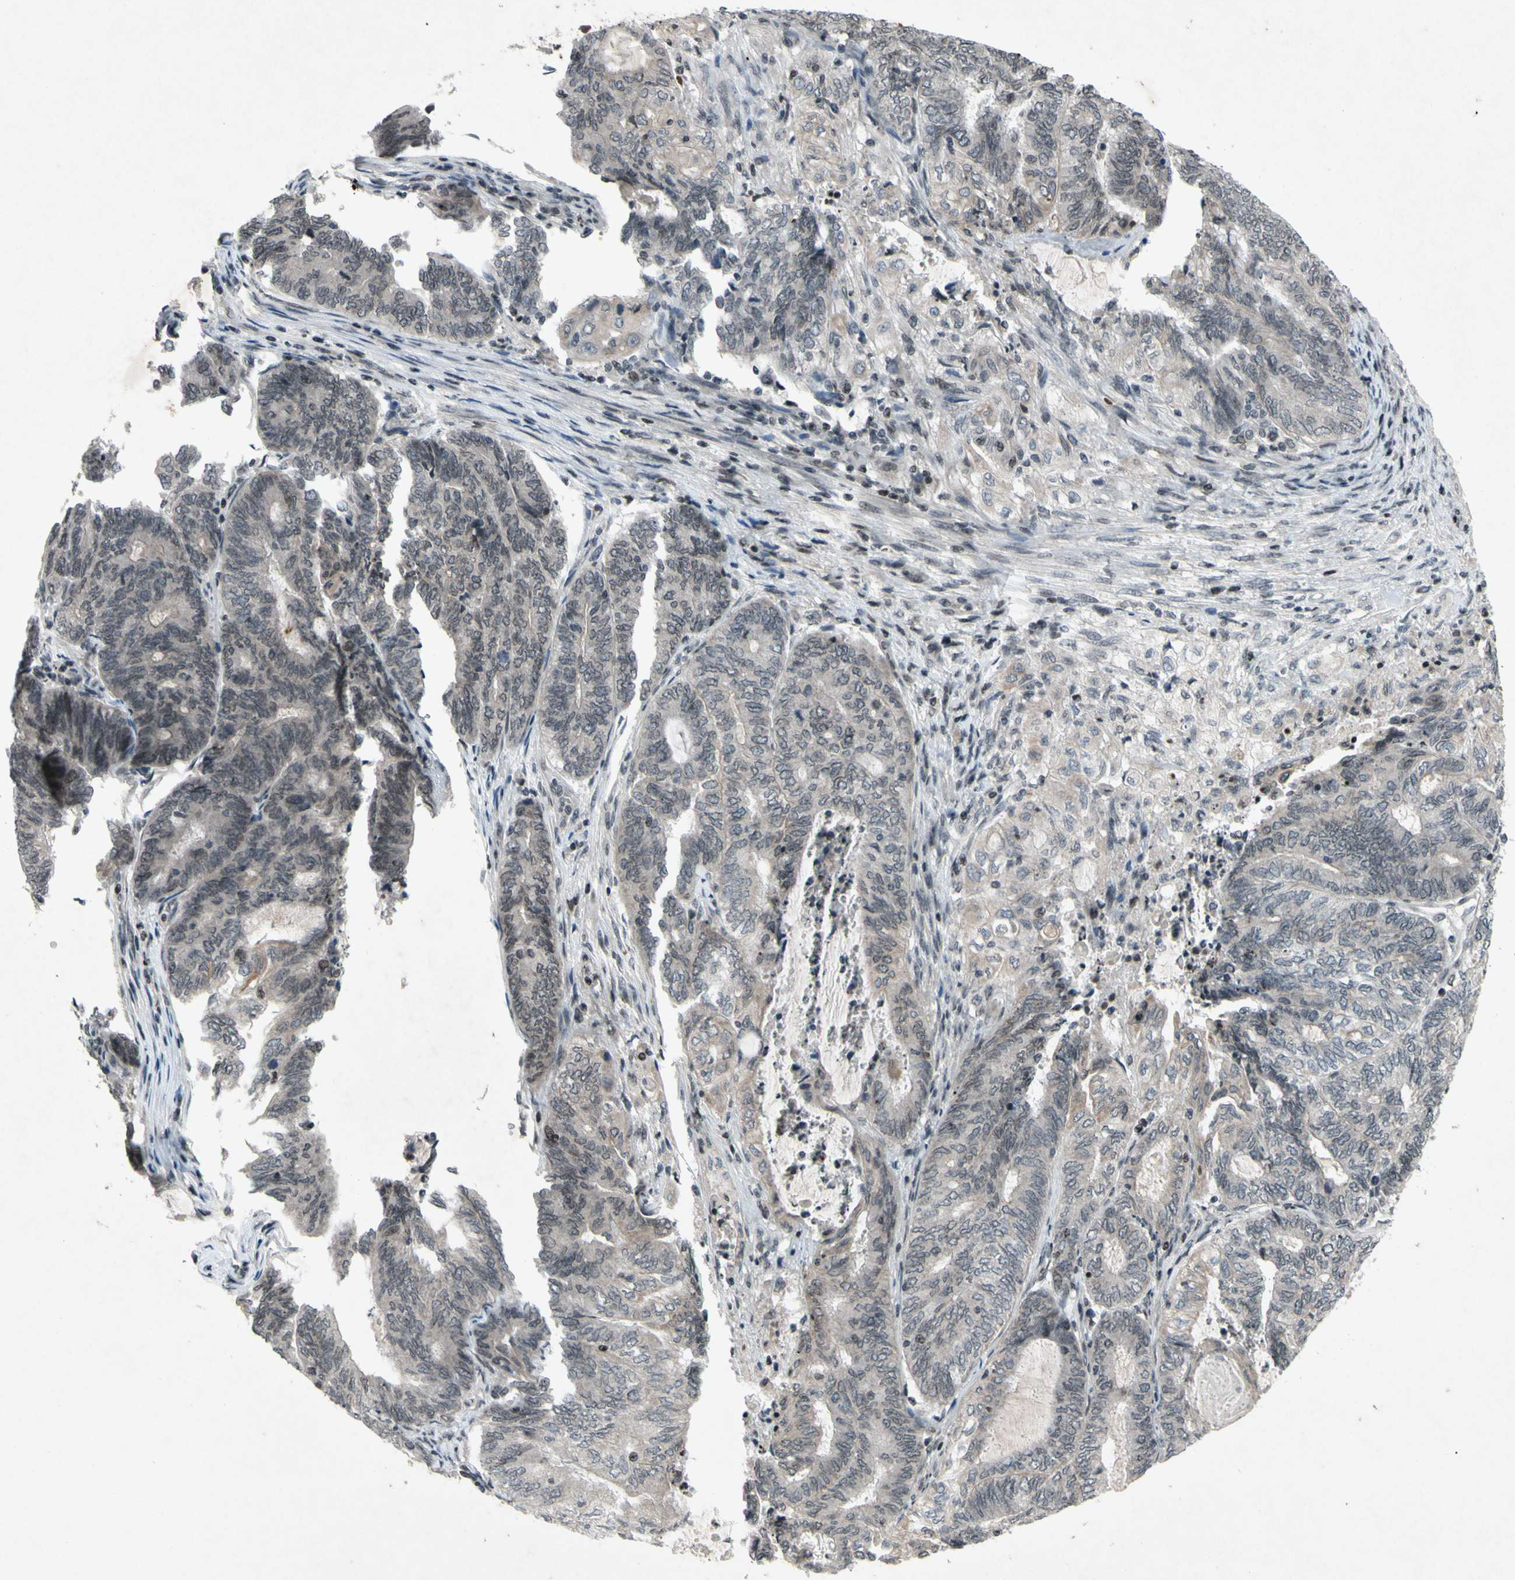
{"staining": {"intensity": "negative", "quantity": "none", "location": "none"}, "tissue": "endometrial cancer", "cell_type": "Tumor cells", "image_type": "cancer", "snomed": [{"axis": "morphology", "description": "Adenocarcinoma, NOS"}, {"axis": "topography", "description": "Uterus"}, {"axis": "topography", "description": "Endometrium"}], "caption": "Tumor cells are negative for brown protein staining in endometrial cancer.", "gene": "XPO1", "patient": {"sex": "female", "age": 70}}